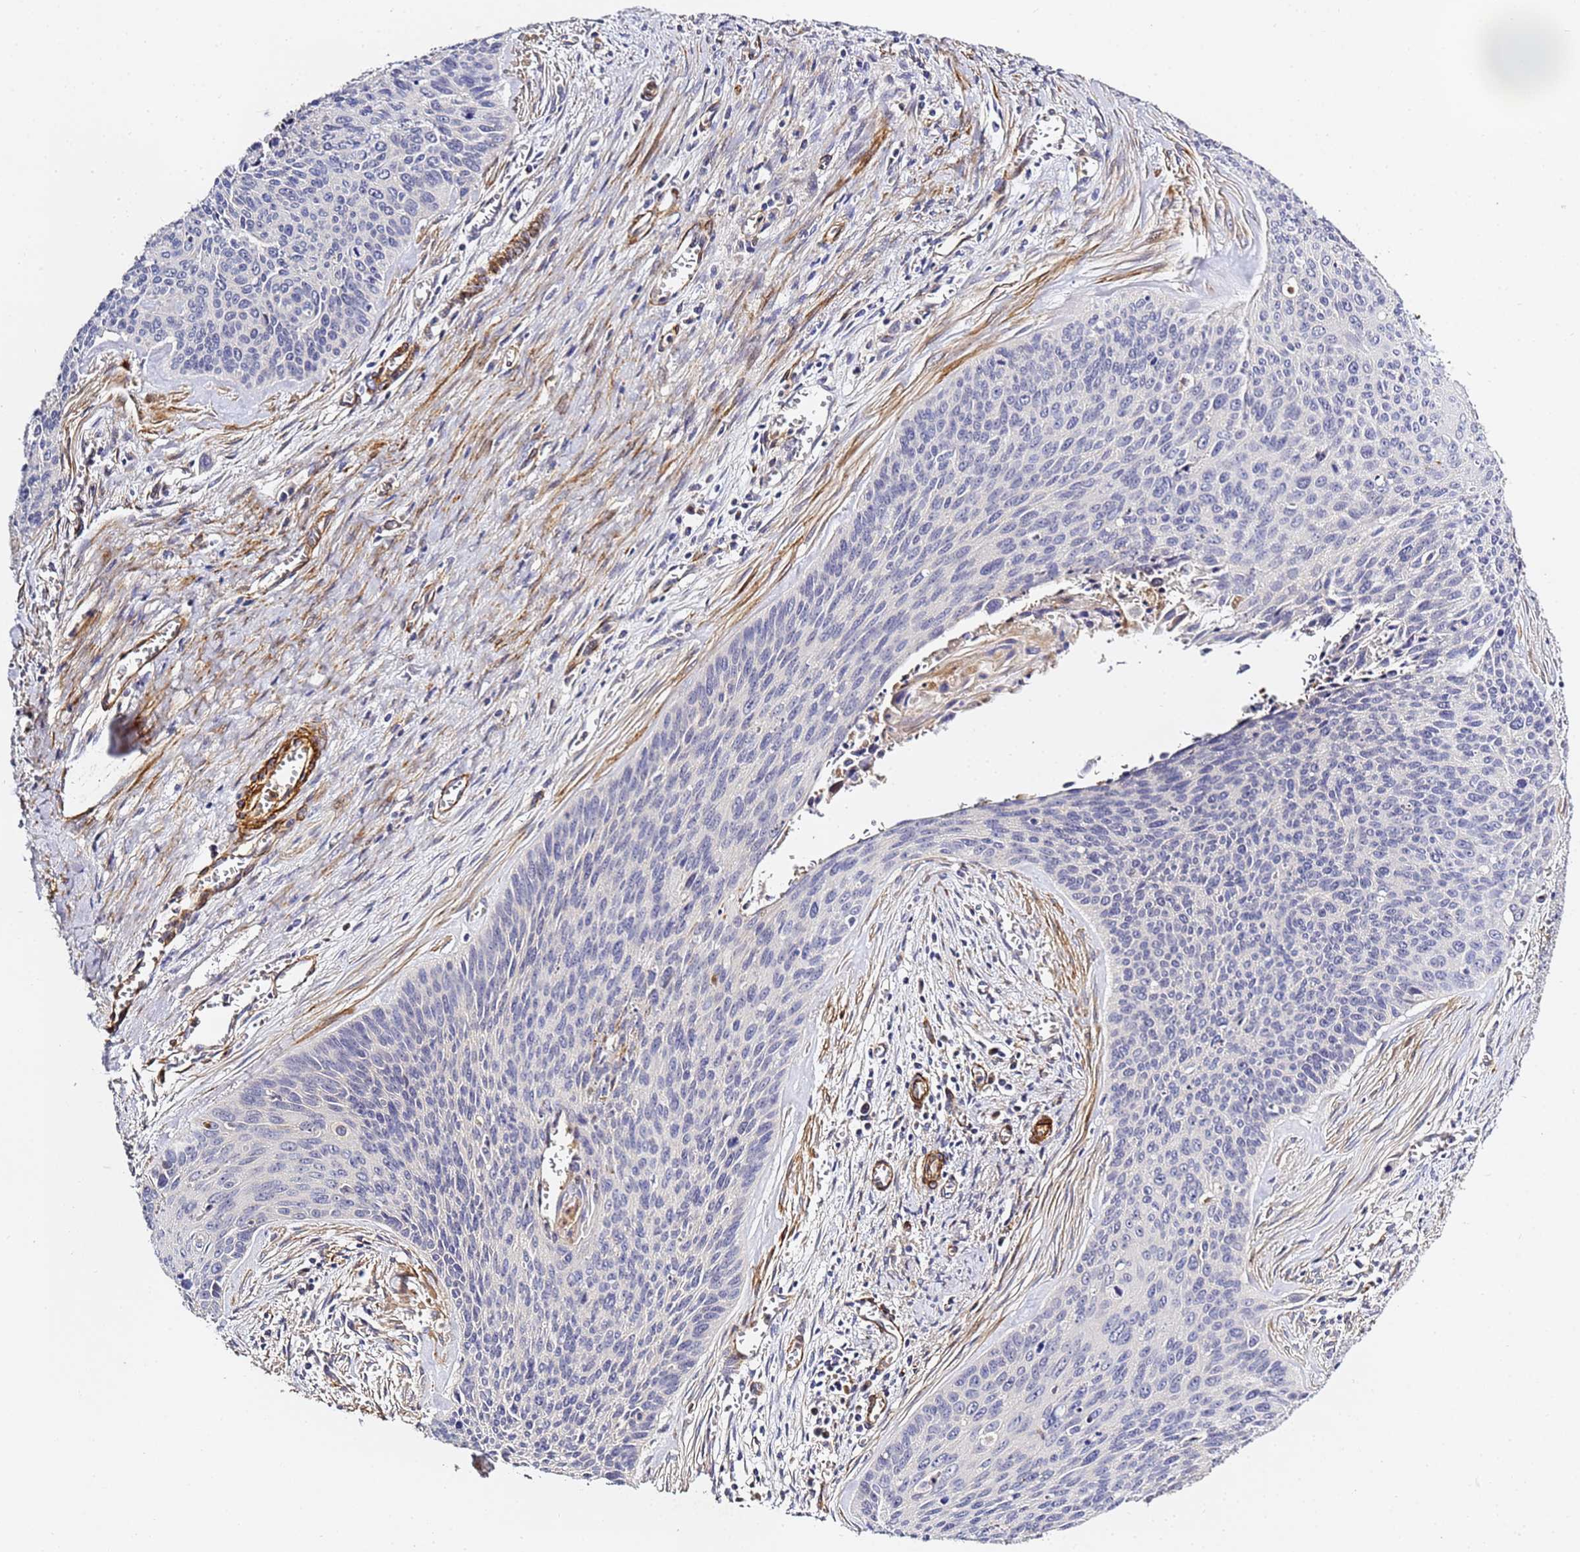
{"staining": {"intensity": "negative", "quantity": "none", "location": "none"}, "tissue": "cervical cancer", "cell_type": "Tumor cells", "image_type": "cancer", "snomed": [{"axis": "morphology", "description": "Squamous cell carcinoma, NOS"}, {"axis": "topography", "description": "Cervix"}], "caption": "DAB immunohistochemical staining of squamous cell carcinoma (cervical) reveals no significant expression in tumor cells. (DAB IHC, high magnification).", "gene": "CFH", "patient": {"sex": "female", "age": 55}}